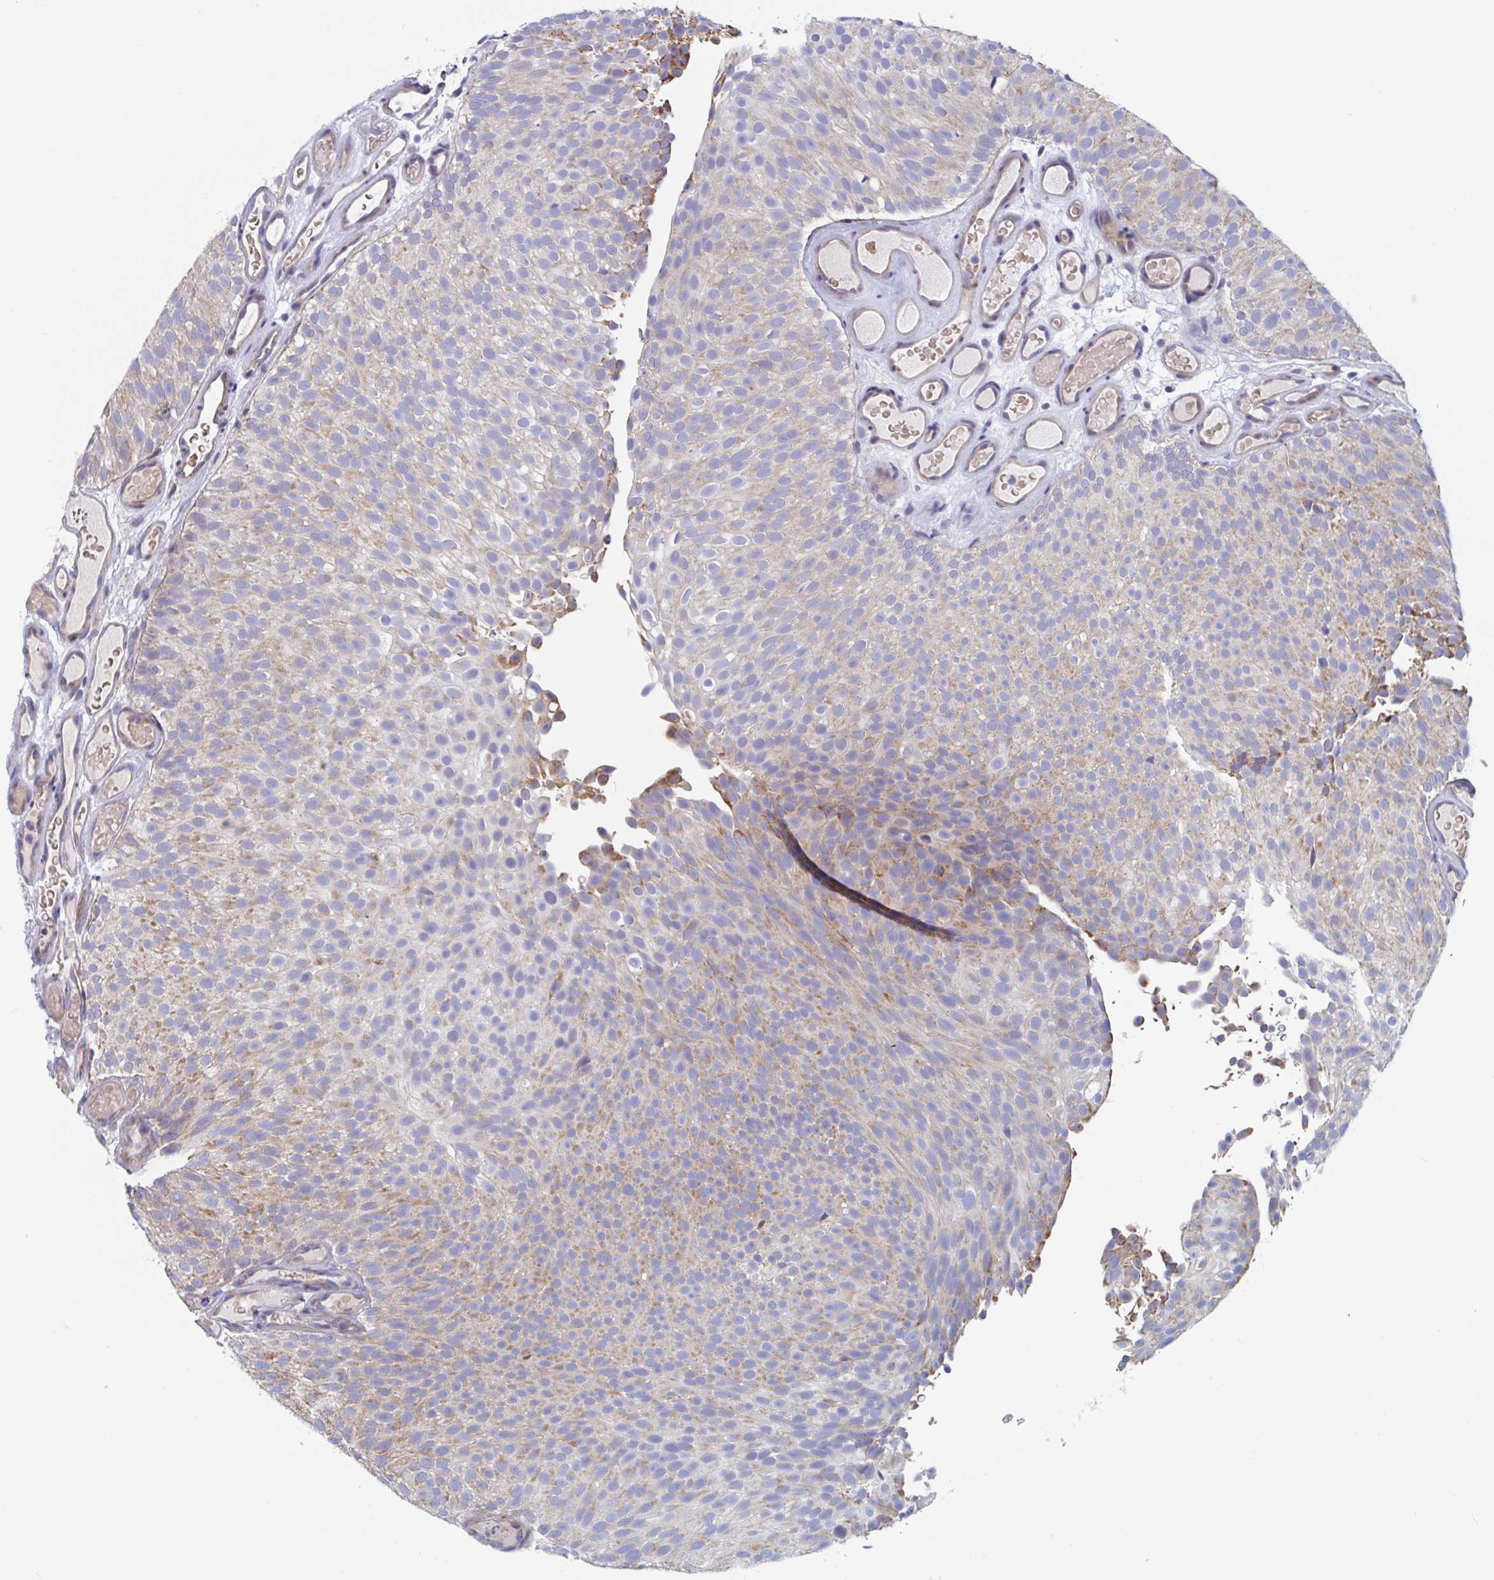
{"staining": {"intensity": "moderate", "quantity": "25%-75%", "location": "cytoplasmic/membranous"}, "tissue": "urothelial cancer", "cell_type": "Tumor cells", "image_type": "cancer", "snomed": [{"axis": "morphology", "description": "Urothelial carcinoma, Low grade"}, {"axis": "topography", "description": "Urinary bladder"}], "caption": "Immunohistochemical staining of human low-grade urothelial carcinoma demonstrates medium levels of moderate cytoplasmic/membranous protein positivity in about 25%-75% of tumor cells.", "gene": "MRPL53", "patient": {"sex": "male", "age": 78}}